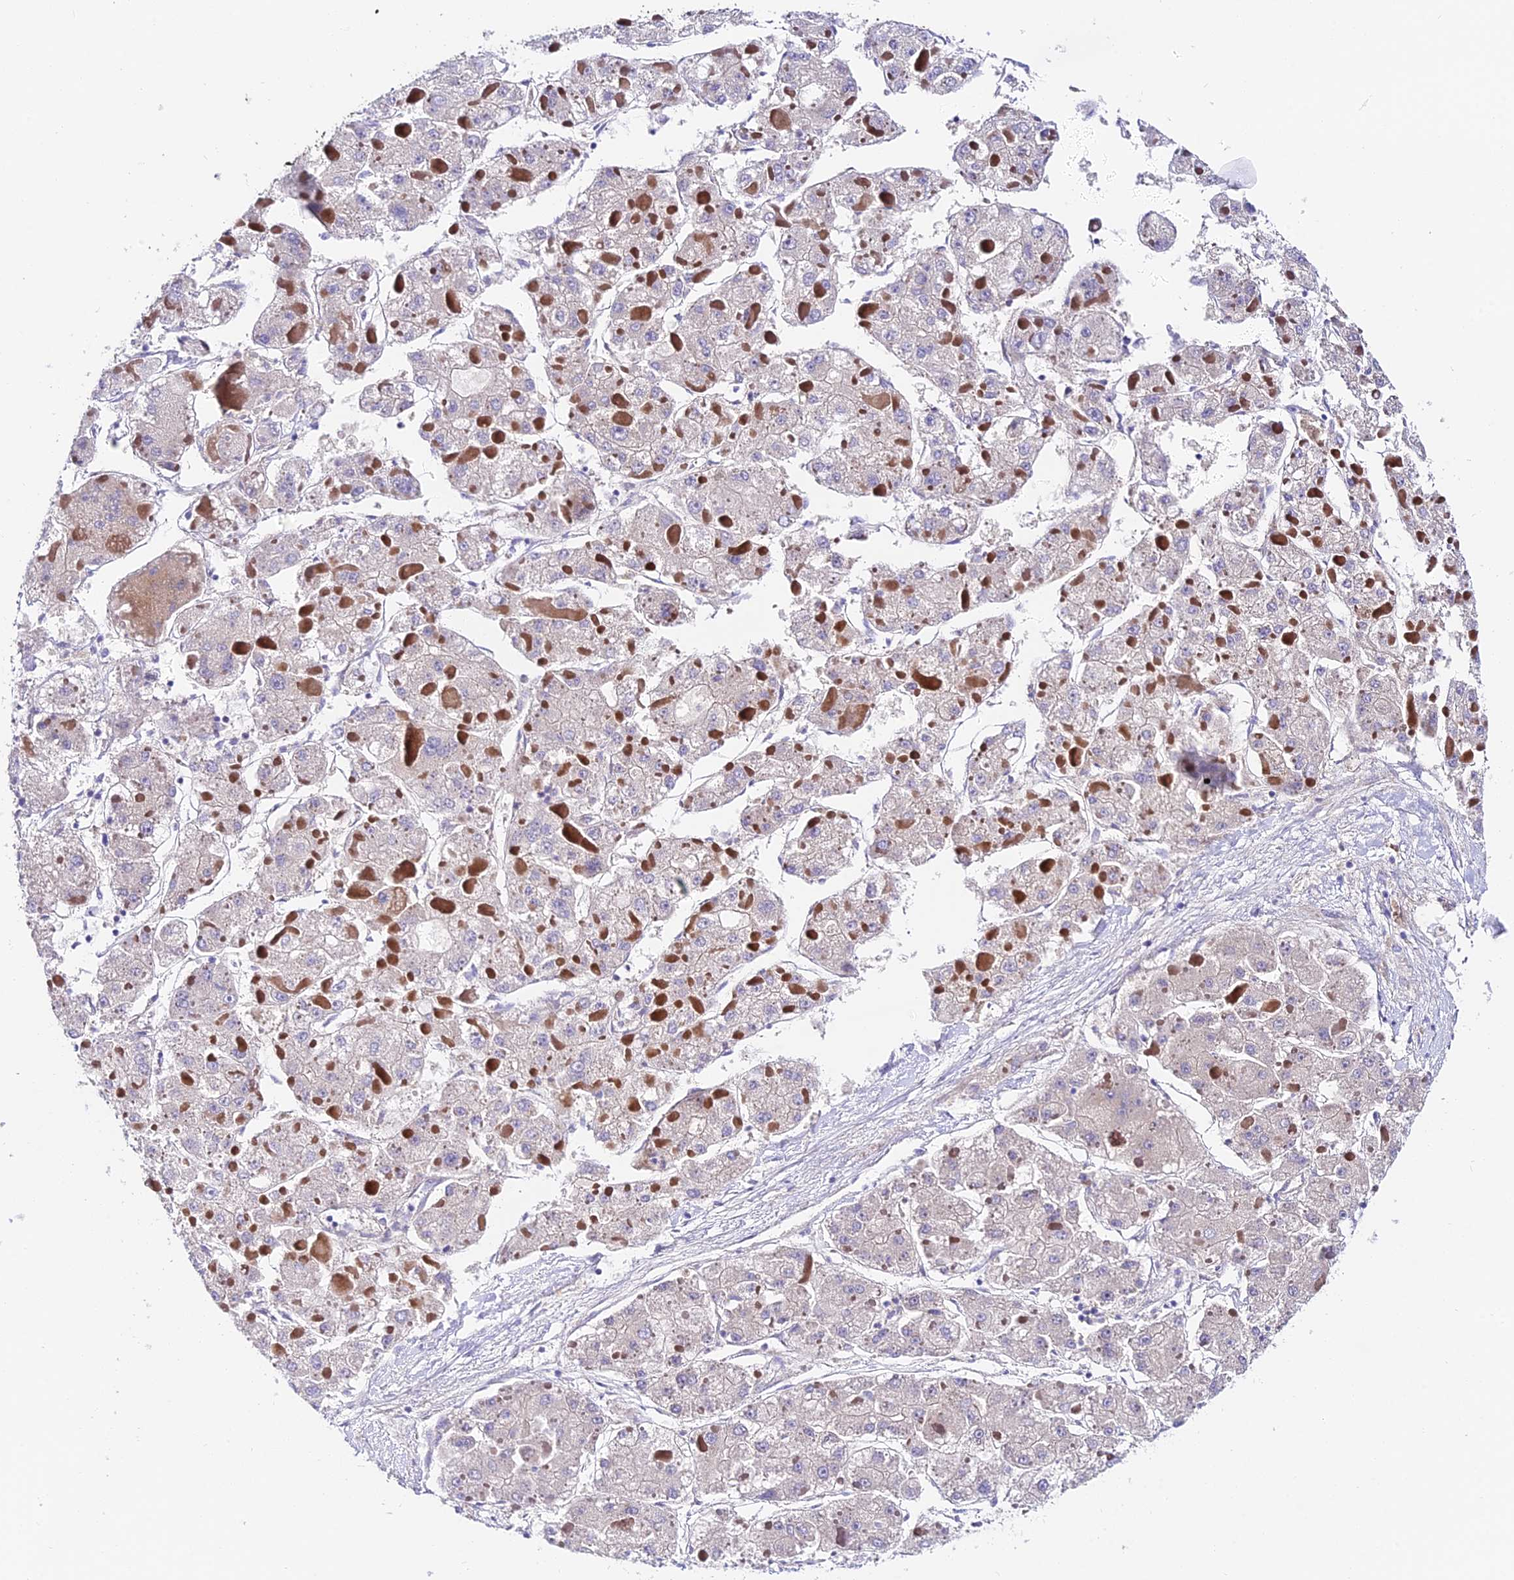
{"staining": {"intensity": "negative", "quantity": "none", "location": "none"}, "tissue": "liver cancer", "cell_type": "Tumor cells", "image_type": "cancer", "snomed": [{"axis": "morphology", "description": "Carcinoma, Hepatocellular, NOS"}, {"axis": "topography", "description": "Liver"}], "caption": "DAB immunohistochemical staining of liver hepatocellular carcinoma displays no significant expression in tumor cells. Nuclei are stained in blue.", "gene": "DUSP29", "patient": {"sex": "female", "age": 73}}